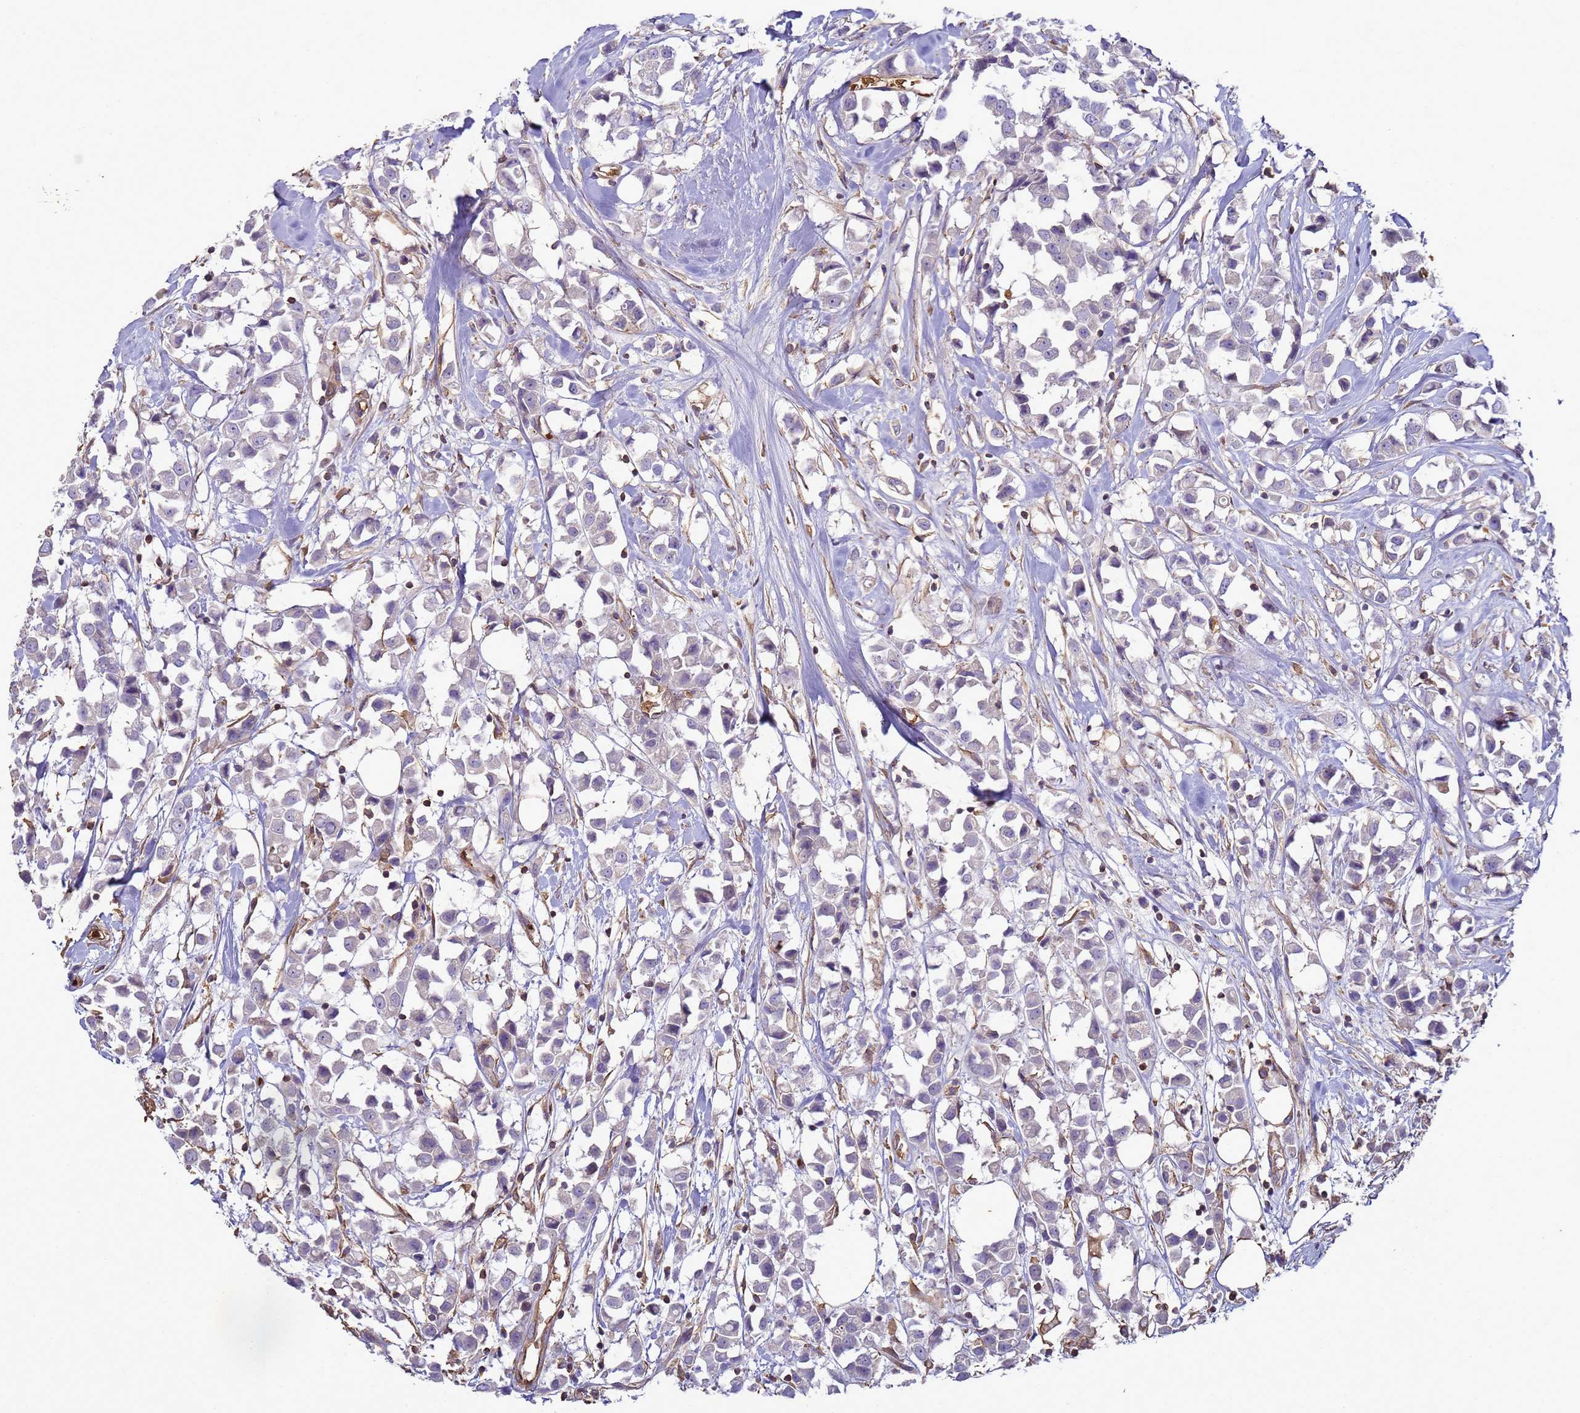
{"staining": {"intensity": "negative", "quantity": "none", "location": "none"}, "tissue": "breast cancer", "cell_type": "Tumor cells", "image_type": "cancer", "snomed": [{"axis": "morphology", "description": "Duct carcinoma"}, {"axis": "topography", "description": "Breast"}], "caption": "Breast cancer (invasive ductal carcinoma) was stained to show a protein in brown. There is no significant expression in tumor cells. Brightfield microscopy of immunohistochemistry (IHC) stained with DAB (3,3'-diaminobenzidine) (brown) and hematoxylin (blue), captured at high magnification.", "gene": "SGIP1", "patient": {"sex": "female", "age": 61}}